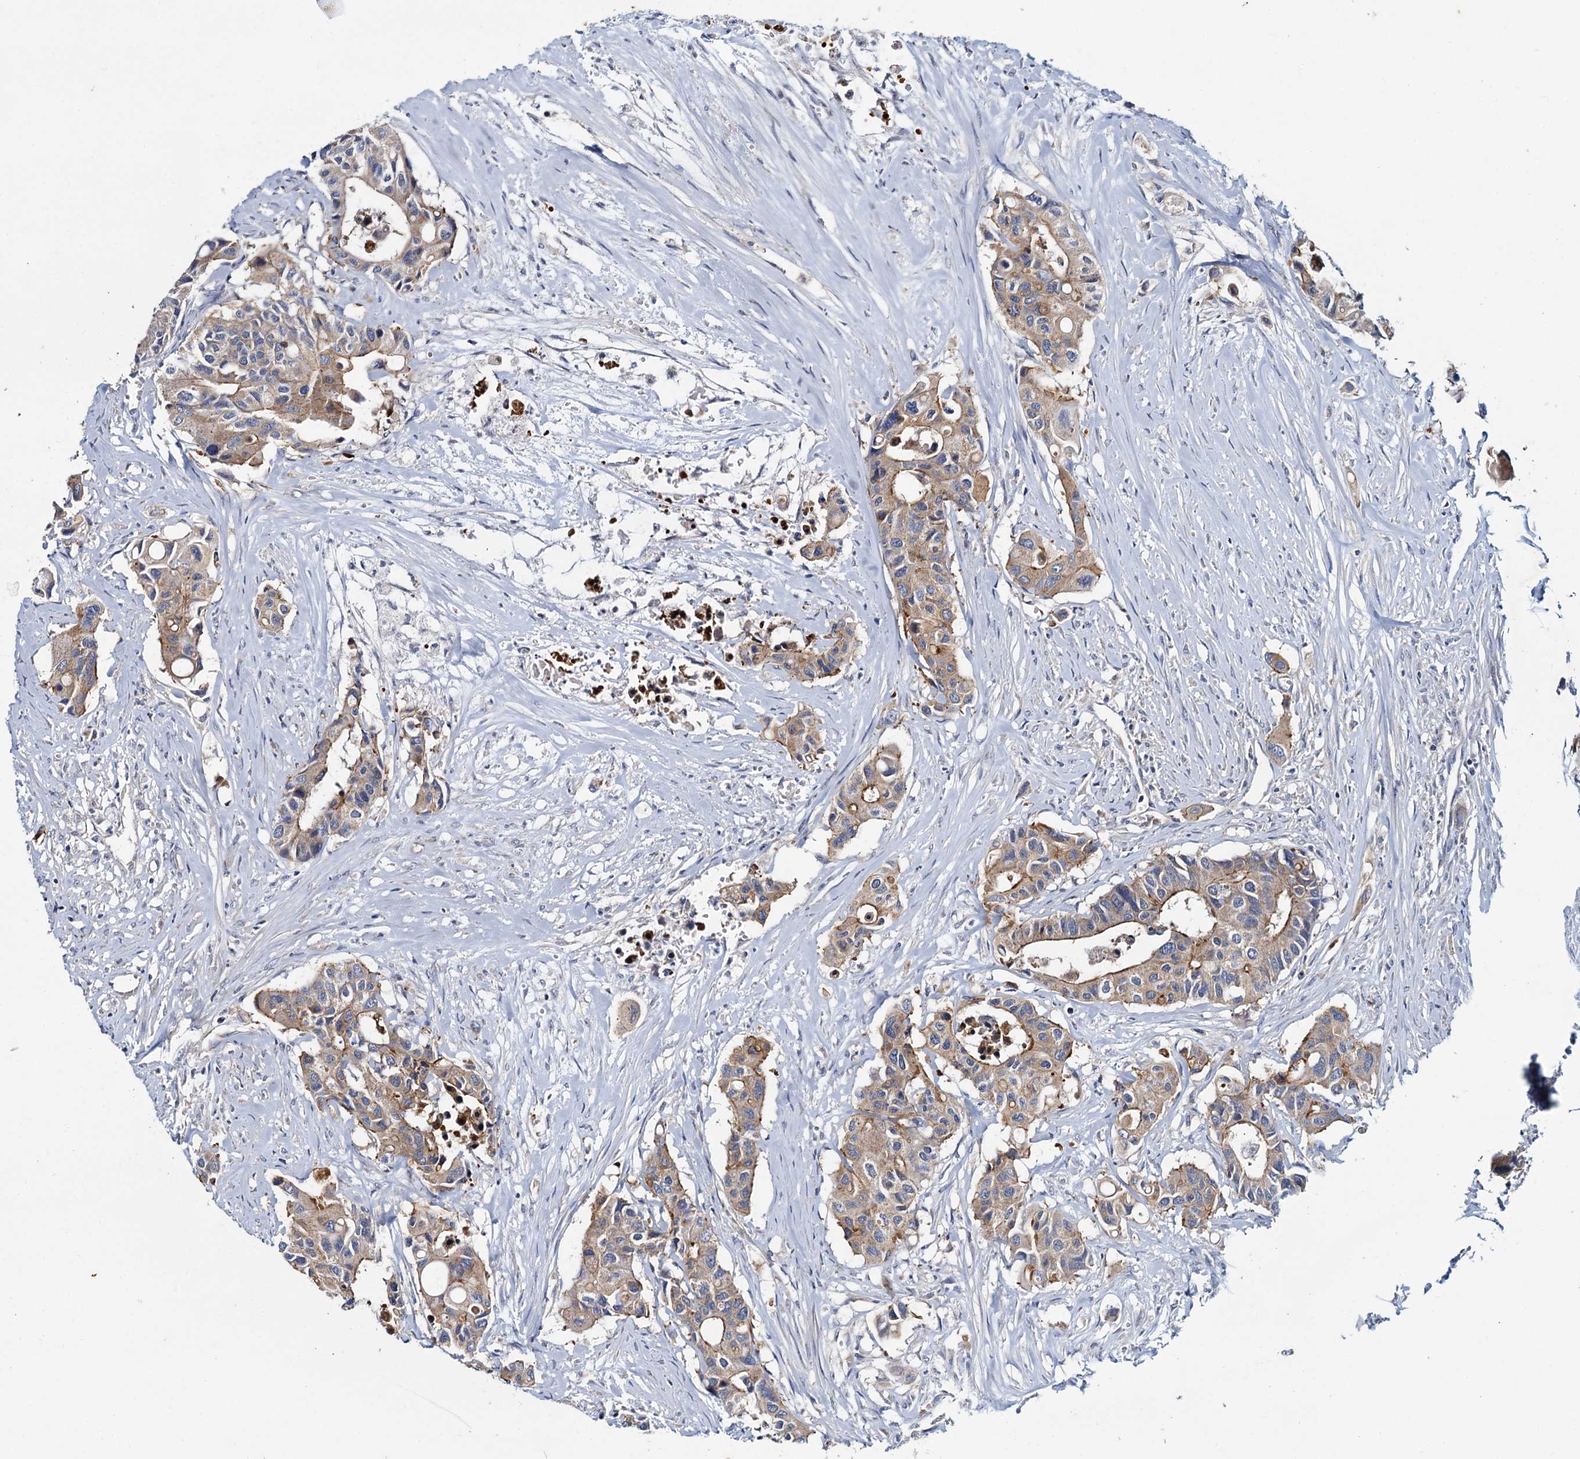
{"staining": {"intensity": "moderate", "quantity": ">75%", "location": "cytoplasmic/membranous"}, "tissue": "colorectal cancer", "cell_type": "Tumor cells", "image_type": "cancer", "snomed": [{"axis": "morphology", "description": "Adenocarcinoma, NOS"}, {"axis": "topography", "description": "Colon"}], "caption": "IHC histopathology image of human colorectal adenocarcinoma stained for a protein (brown), which demonstrates medium levels of moderate cytoplasmic/membranous staining in approximately >75% of tumor cells.", "gene": "CEP295", "patient": {"sex": "male", "age": 77}}